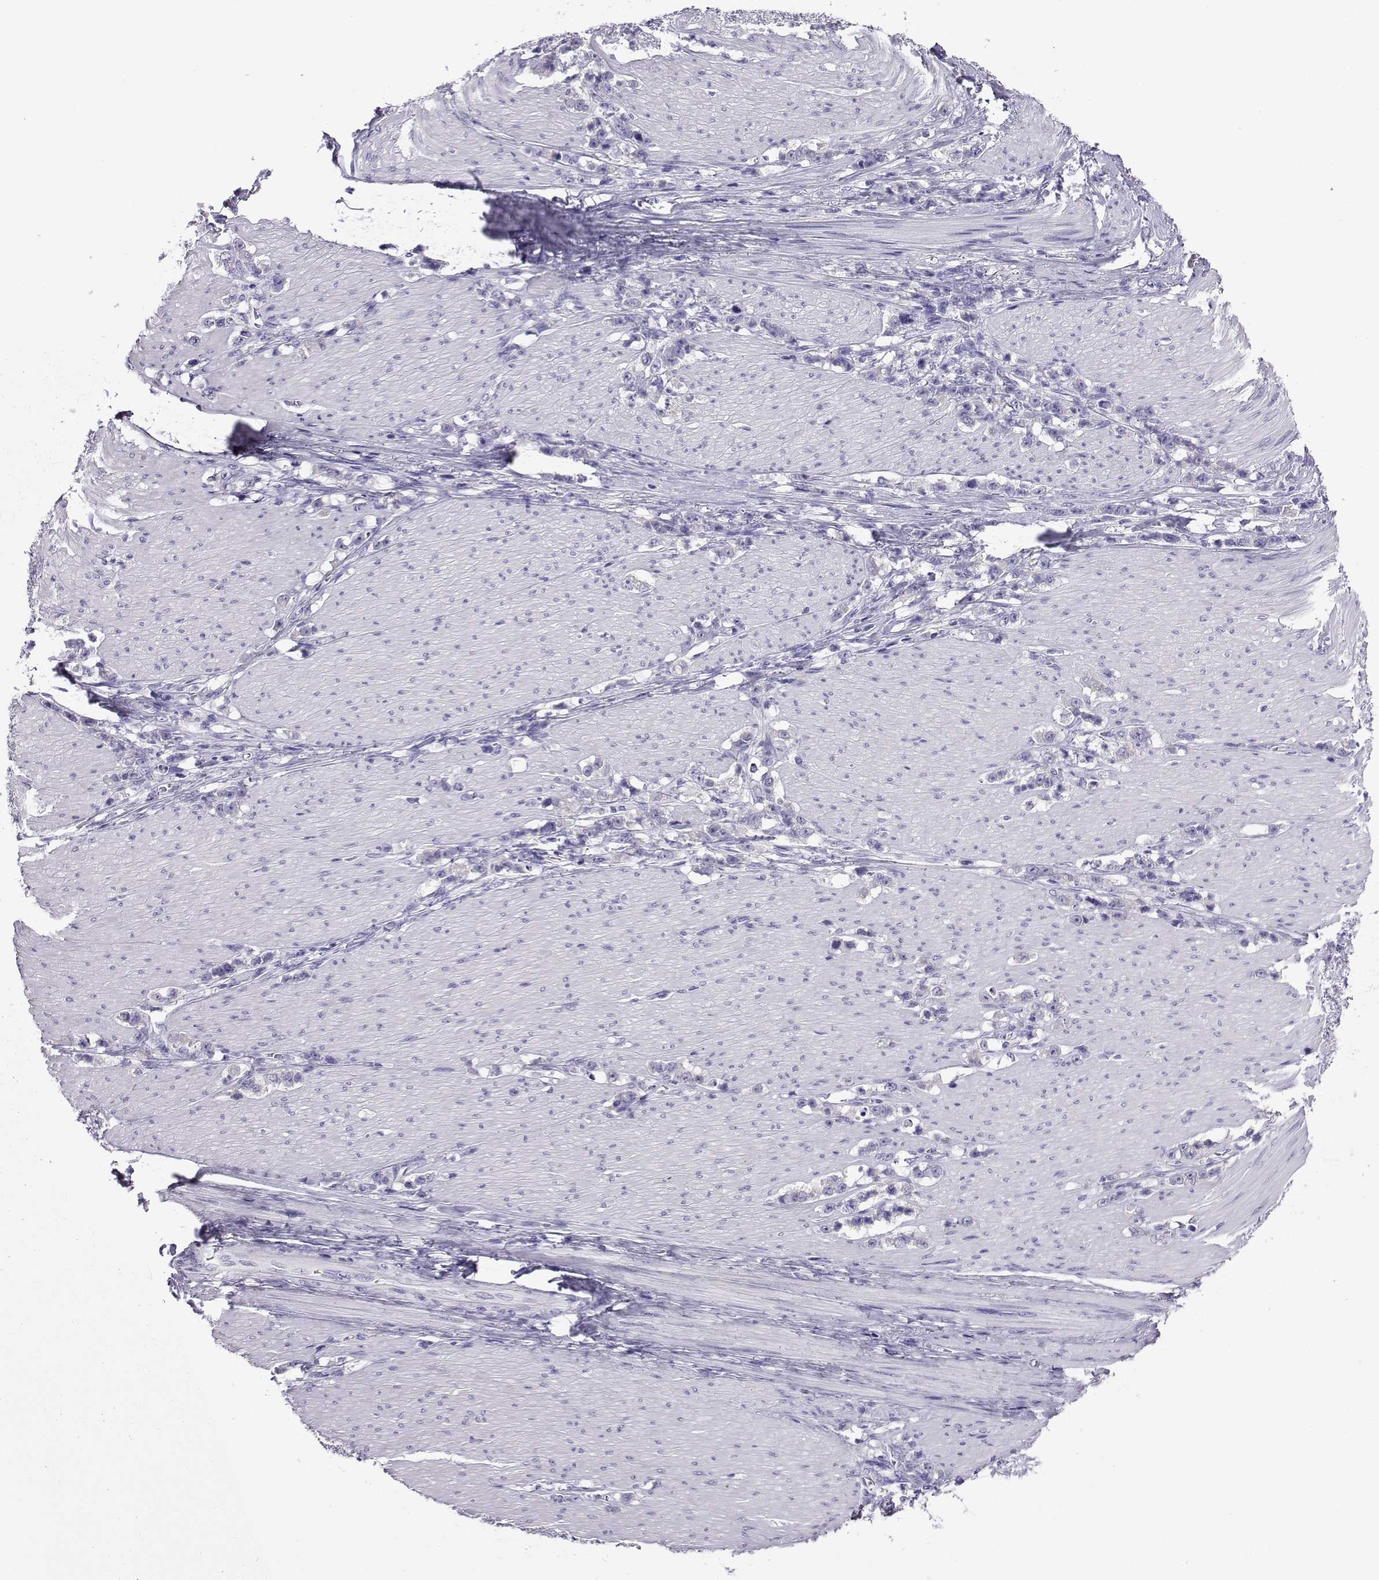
{"staining": {"intensity": "negative", "quantity": "none", "location": "none"}, "tissue": "stomach cancer", "cell_type": "Tumor cells", "image_type": "cancer", "snomed": [{"axis": "morphology", "description": "Adenocarcinoma, NOS"}, {"axis": "topography", "description": "Stomach, lower"}], "caption": "Histopathology image shows no significant protein positivity in tumor cells of adenocarcinoma (stomach).", "gene": "LINGO1", "patient": {"sex": "male", "age": 88}}